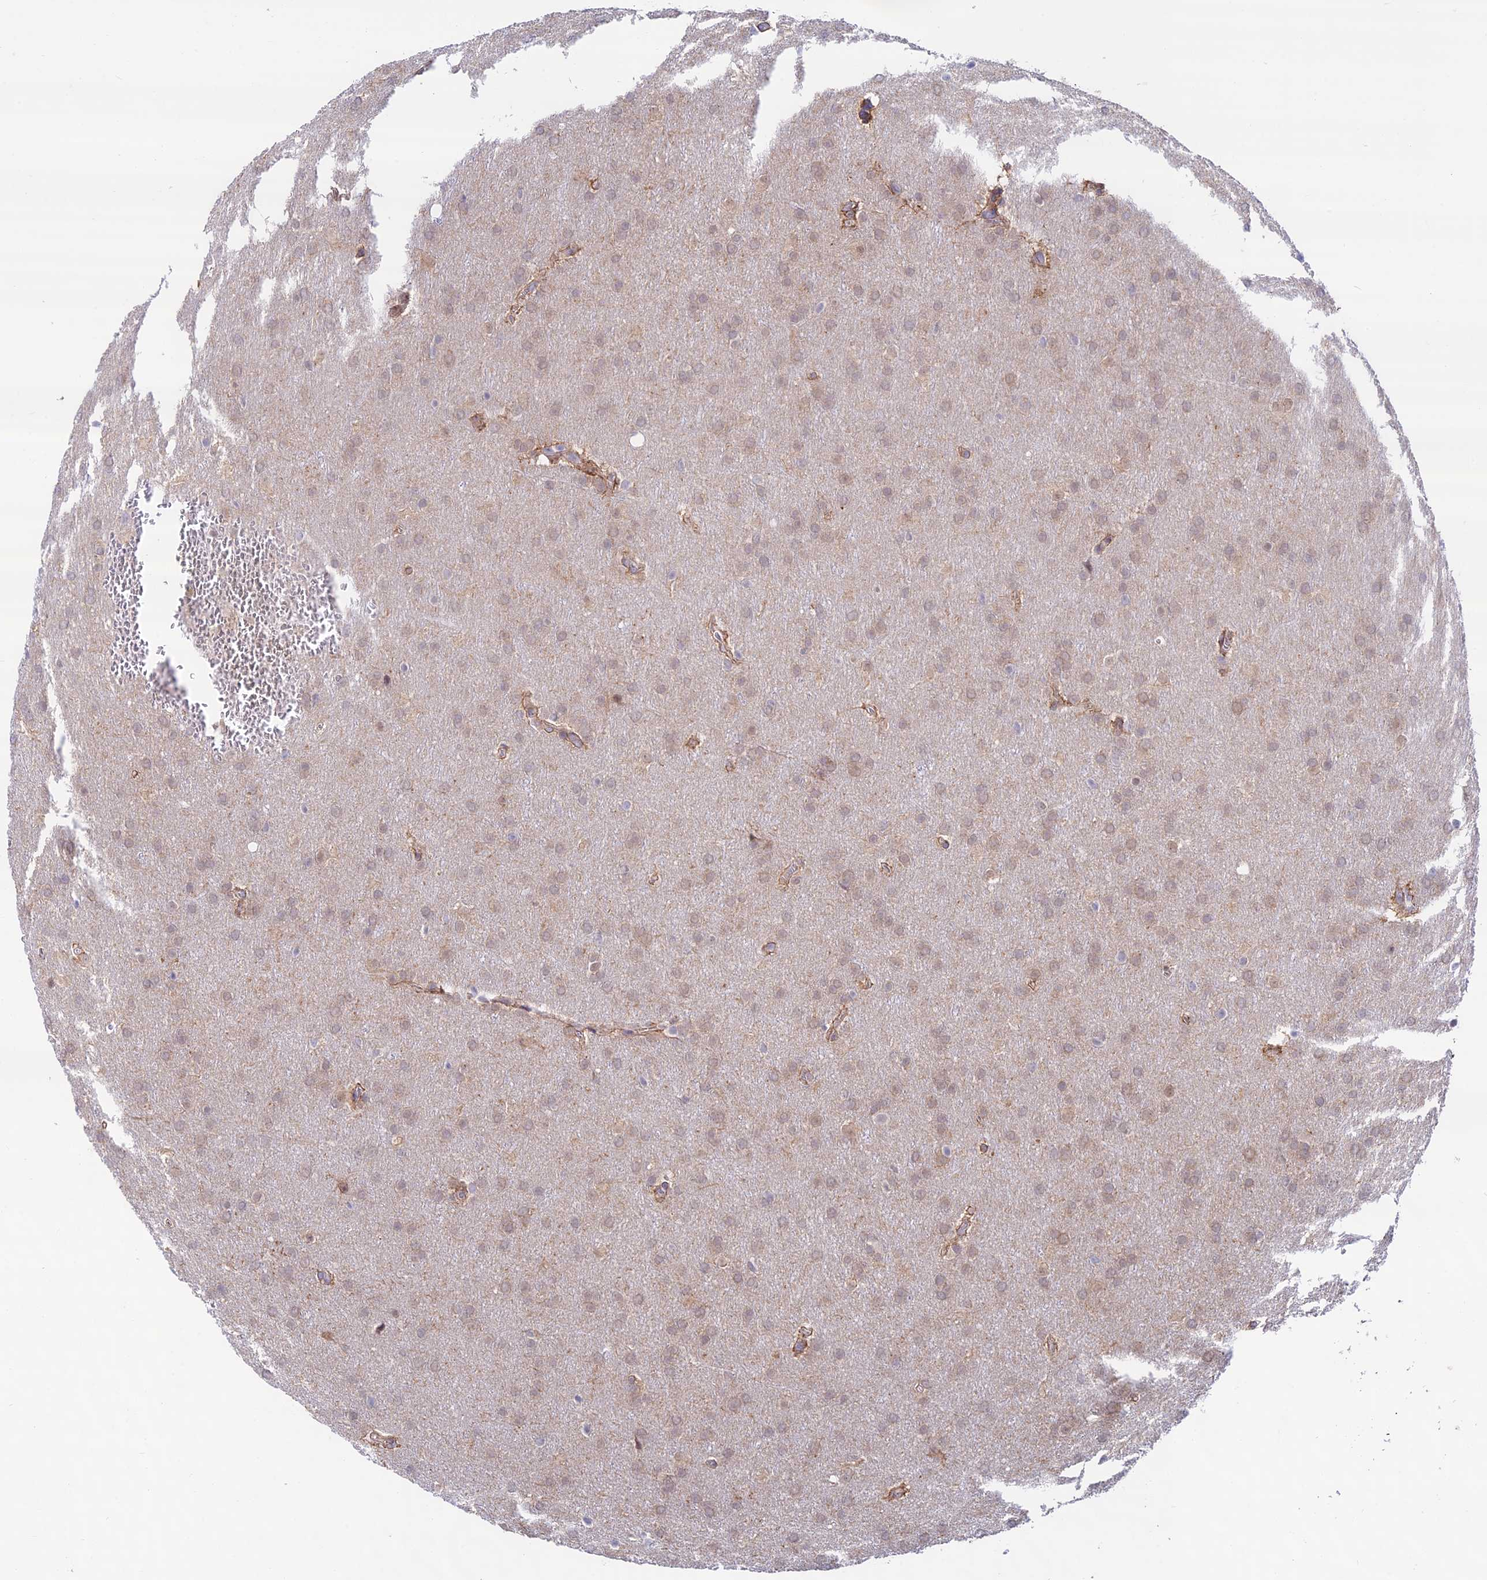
{"staining": {"intensity": "weak", "quantity": "25%-75%", "location": "cytoplasmic/membranous"}, "tissue": "glioma", "cell_type": "Tumor cells", "image_type": "cancer", "snomed": [{"axis": "morphology", "description": "Glioma, malignant, Low grade"}, {"axis": "topography", "description": "Brain"}], "caption": "Immunohistochemistry (IHC) of low-grade glioma (malignant) shows low levels of weak cytoplasmic/membranous positivity in about 25%-75% of tumor cells.", "gene": "ANKRD50", "patient": {"sex": "female", "age": 32}}